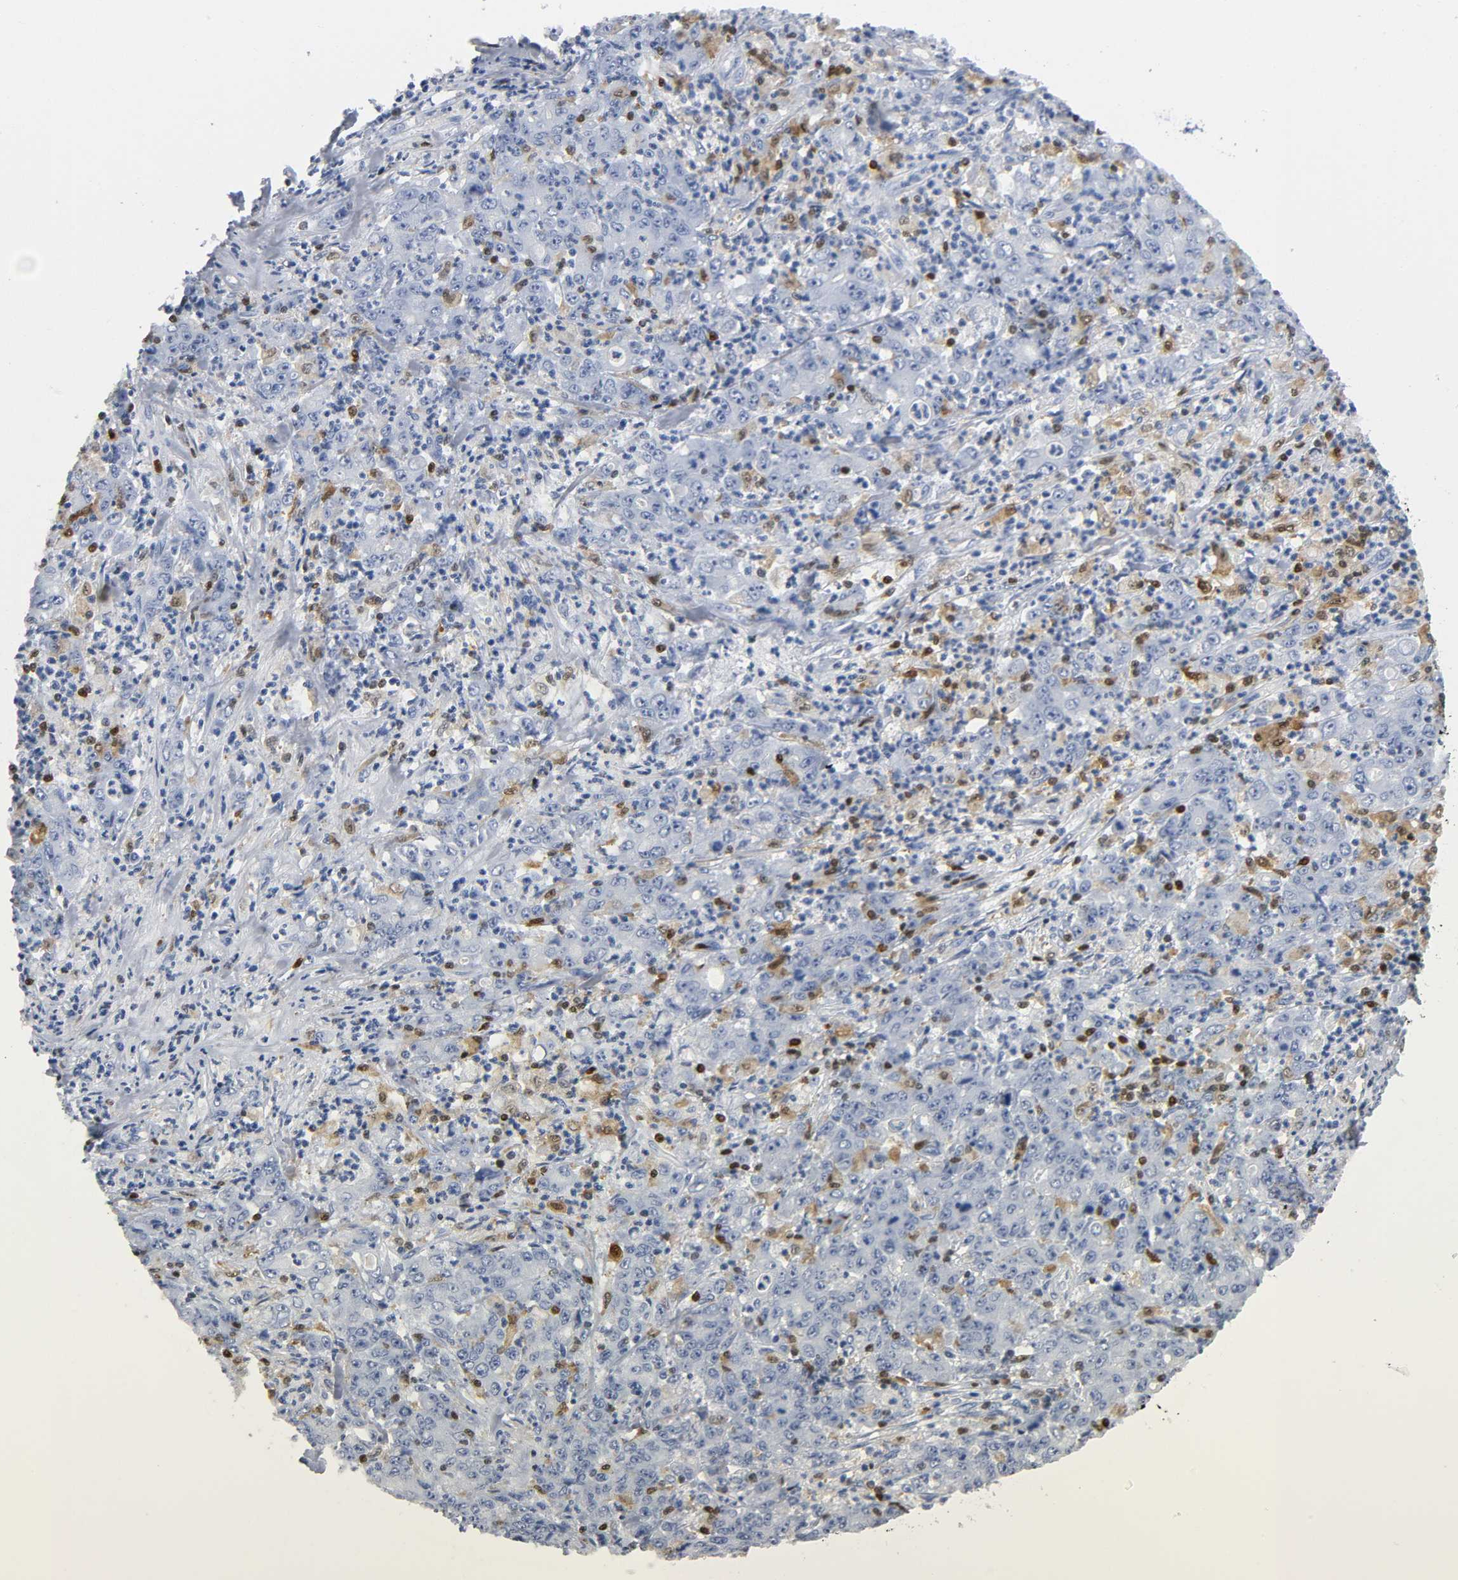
{"staining": {"intensity": "negative", "quantity": "none", "location": "none"}, "tissue": "stomach cancer", "cell_type": "Tumor cells", "image_type": "cancer", "snomed": [{"axis": "morphology", "description": "Adenocarcinoma, NOS"}, {"axis": "topography", "description": "Stomach, lower"}], "caption": "Stomach cancer was stained to show a protein in brown. There is no significant staining in tumor cells.", "gene": "DOK2", "patient": {"sex": "female", "age": 71}}